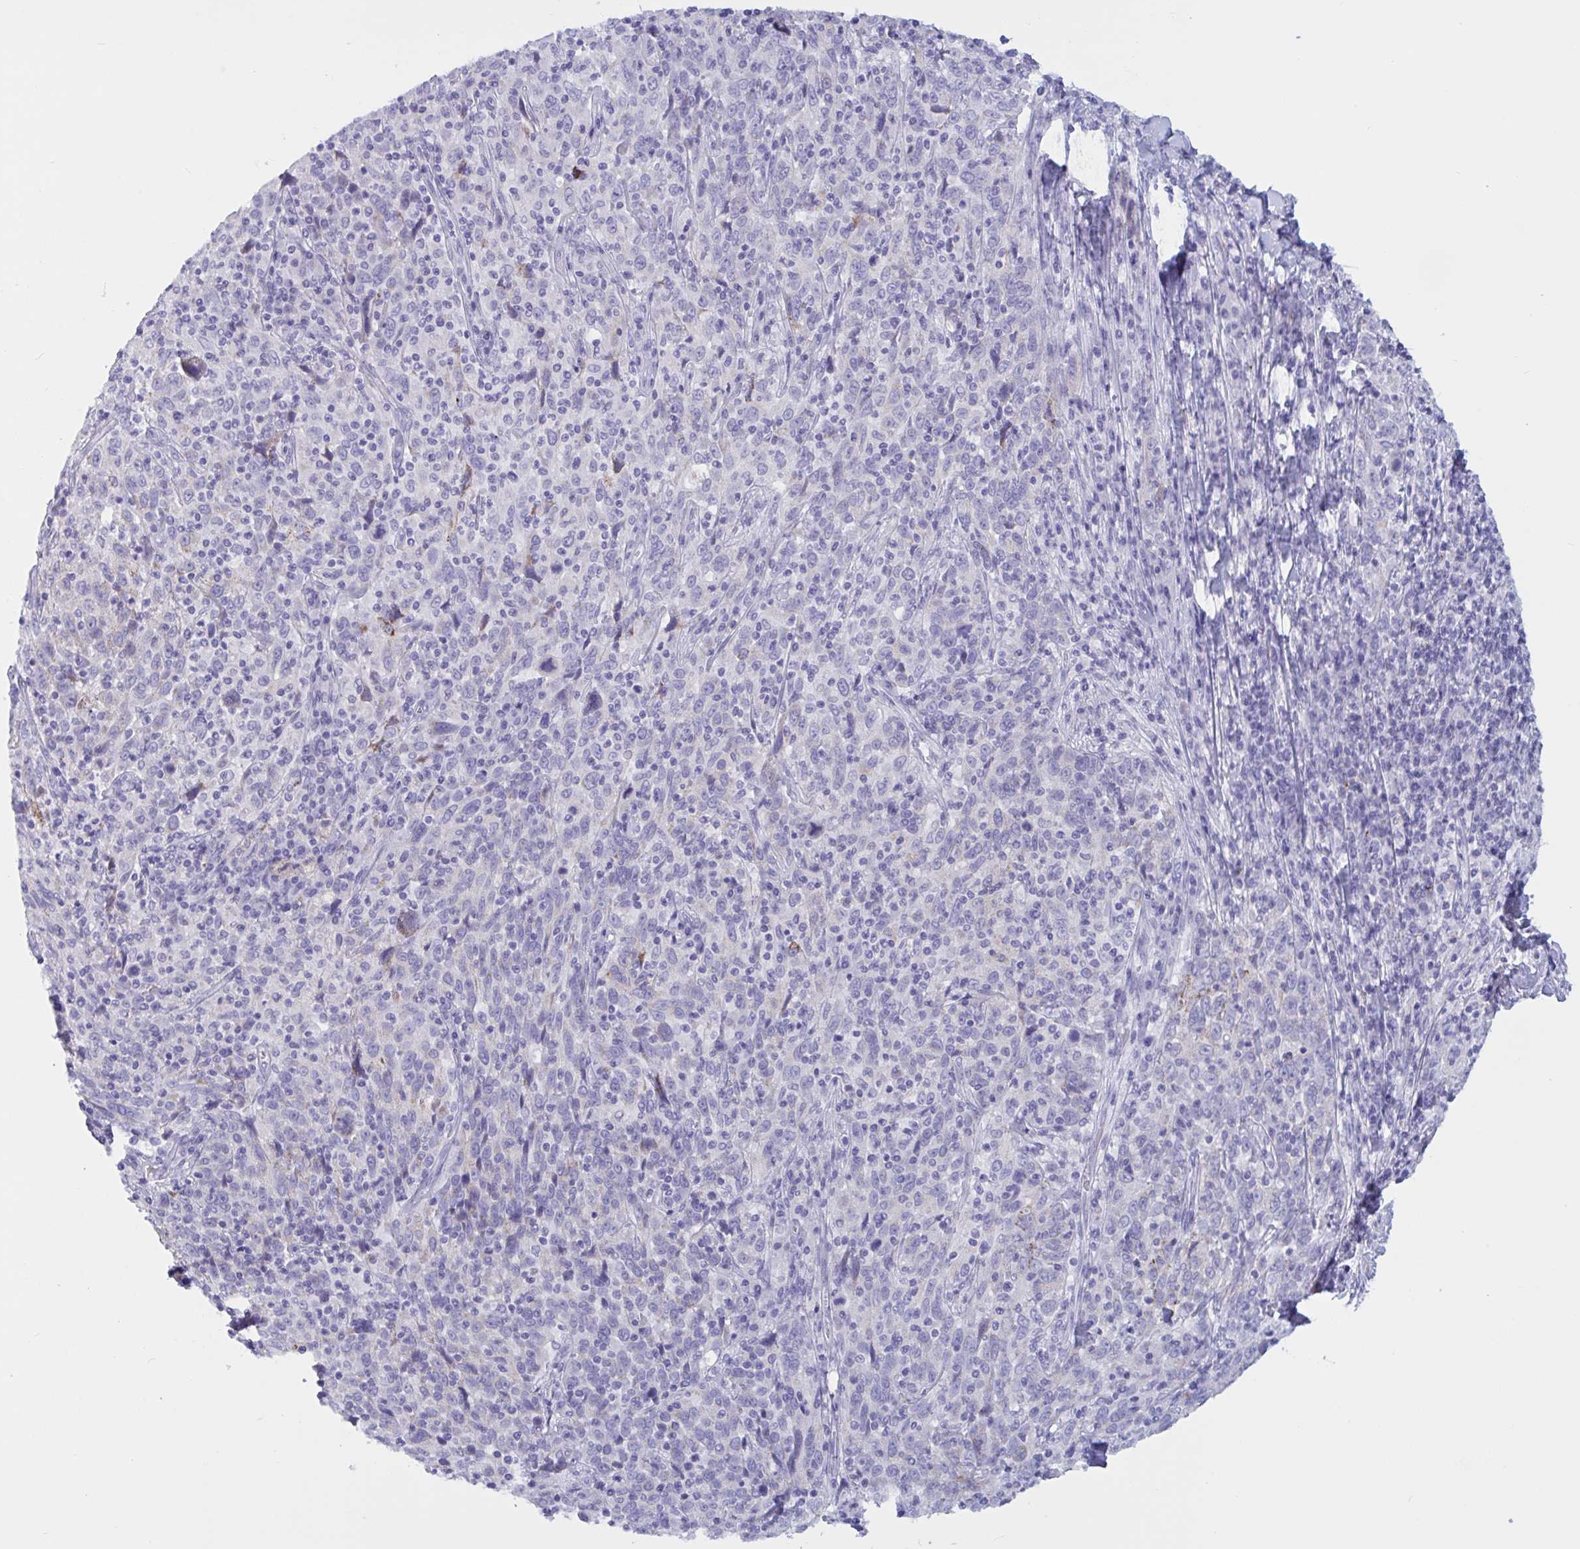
{"staining": {"intensity": "negative", "quantity": "none", "location": "none"}, "tissue": "cervical cancer", "cell_type": "Tumor cells", "image_type": "cancer", "snomed": [{"axis": "morphology", "description": "Squamous cell carcinoma, NOS"}, {"axis": "topography", "description": "Cervix"}], "caption": "Protein analysis of cervical cancer (squamous cell carcinoma) reveals no significant staining in tumor cells.", "gene": "OXLD1", "patient": {"sex": "female", "age": 46}}